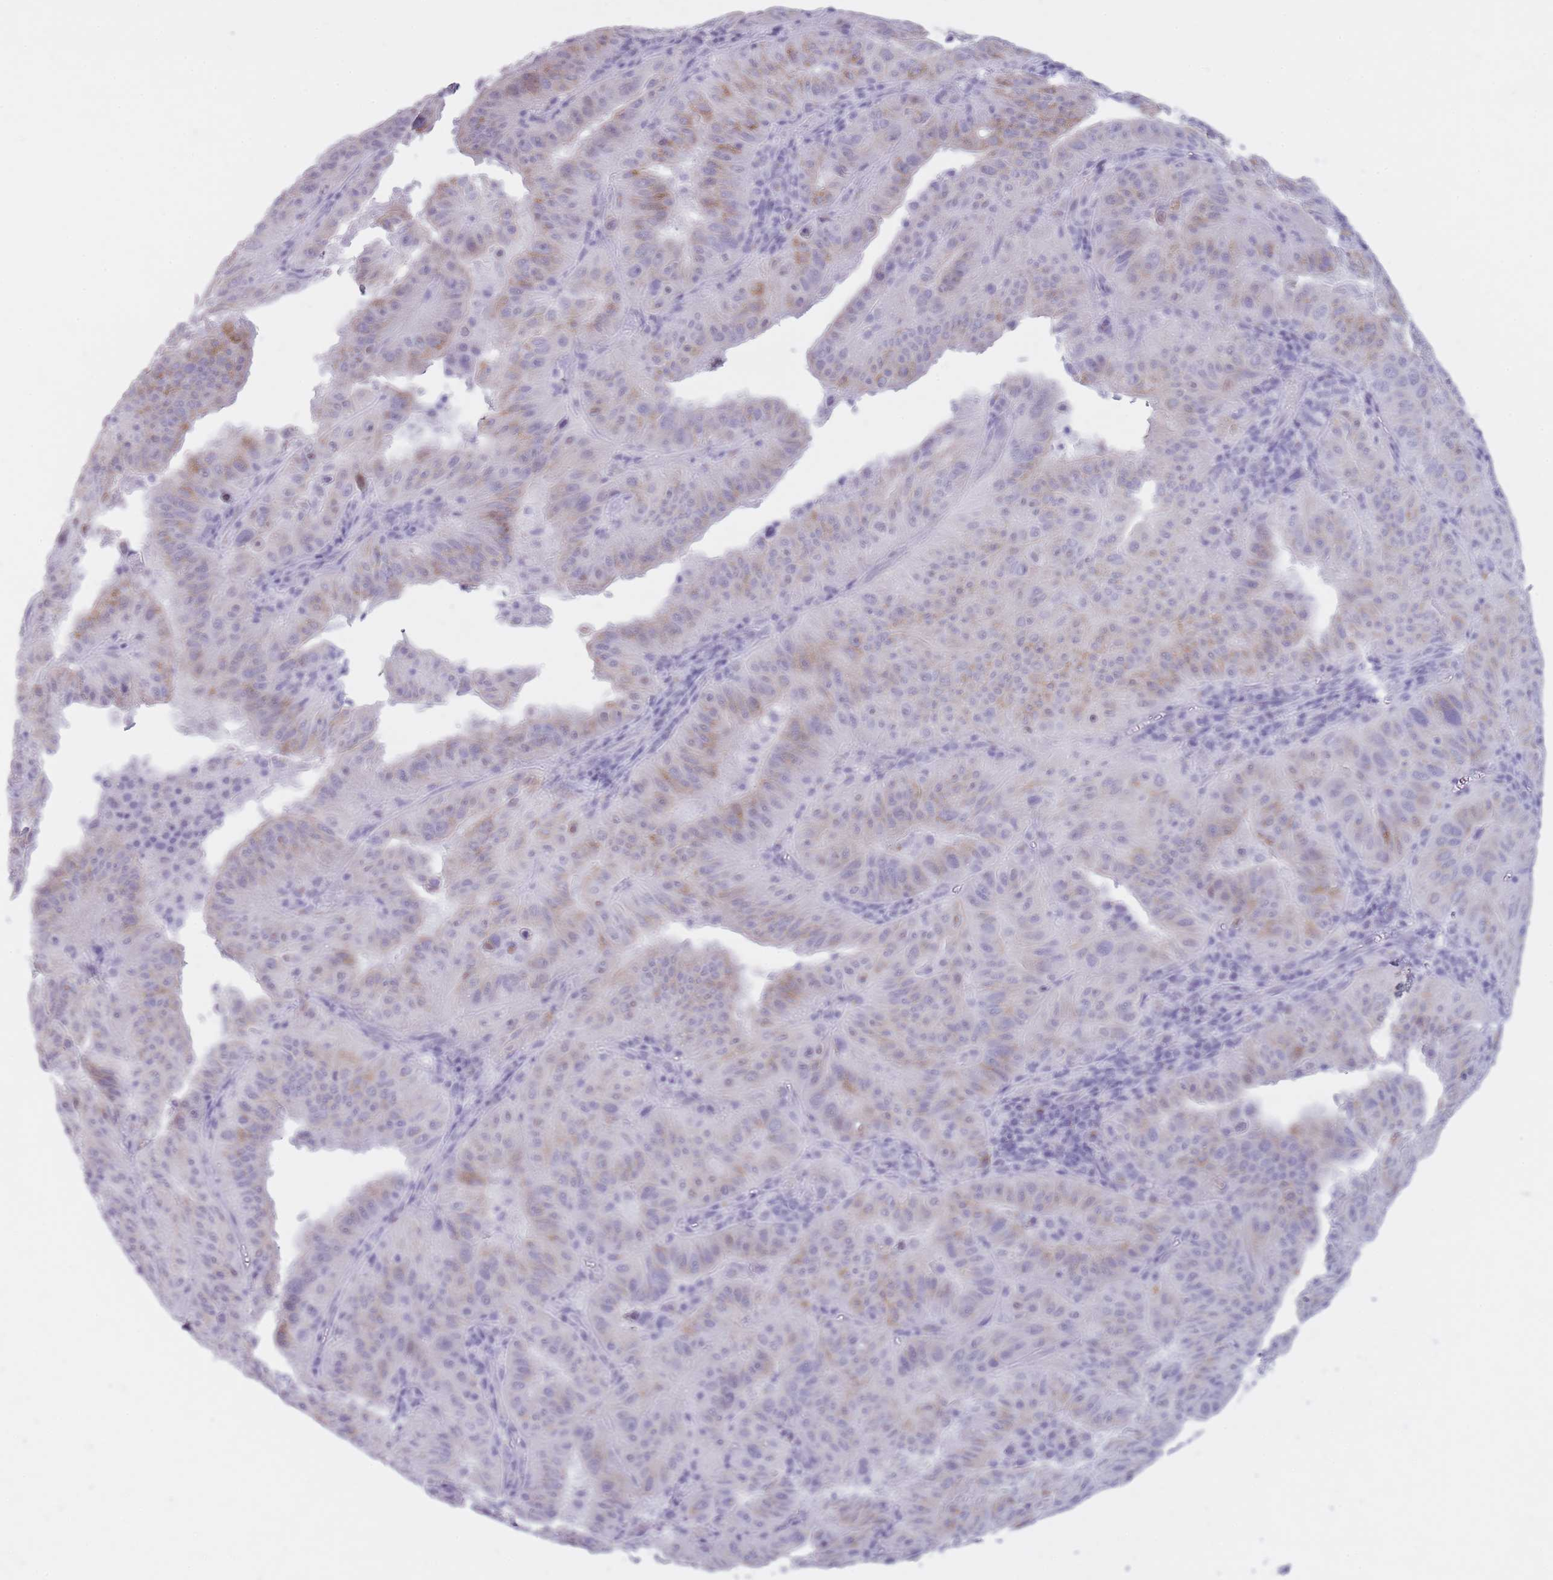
{"staining": {"intensity": "weak", "quantity": "<25%", "location": "cytoplasmic/membranous"}, "tissue": "pancreatic cancer", "cell_type": "Tumor cells", "image_type": "cancer", "snomed": [{"axis": "morphology", "description": "Adenocarcinoma, NOS"}, {"axis": "topography", "description": "Pancreas"}], "caption": "This is an IHC image of adenocarcinoma (pancreatic). There is no staining in tumor cells.", "gene": "GOLGA6D", "patient": {"sex": "male", "age": 63}}